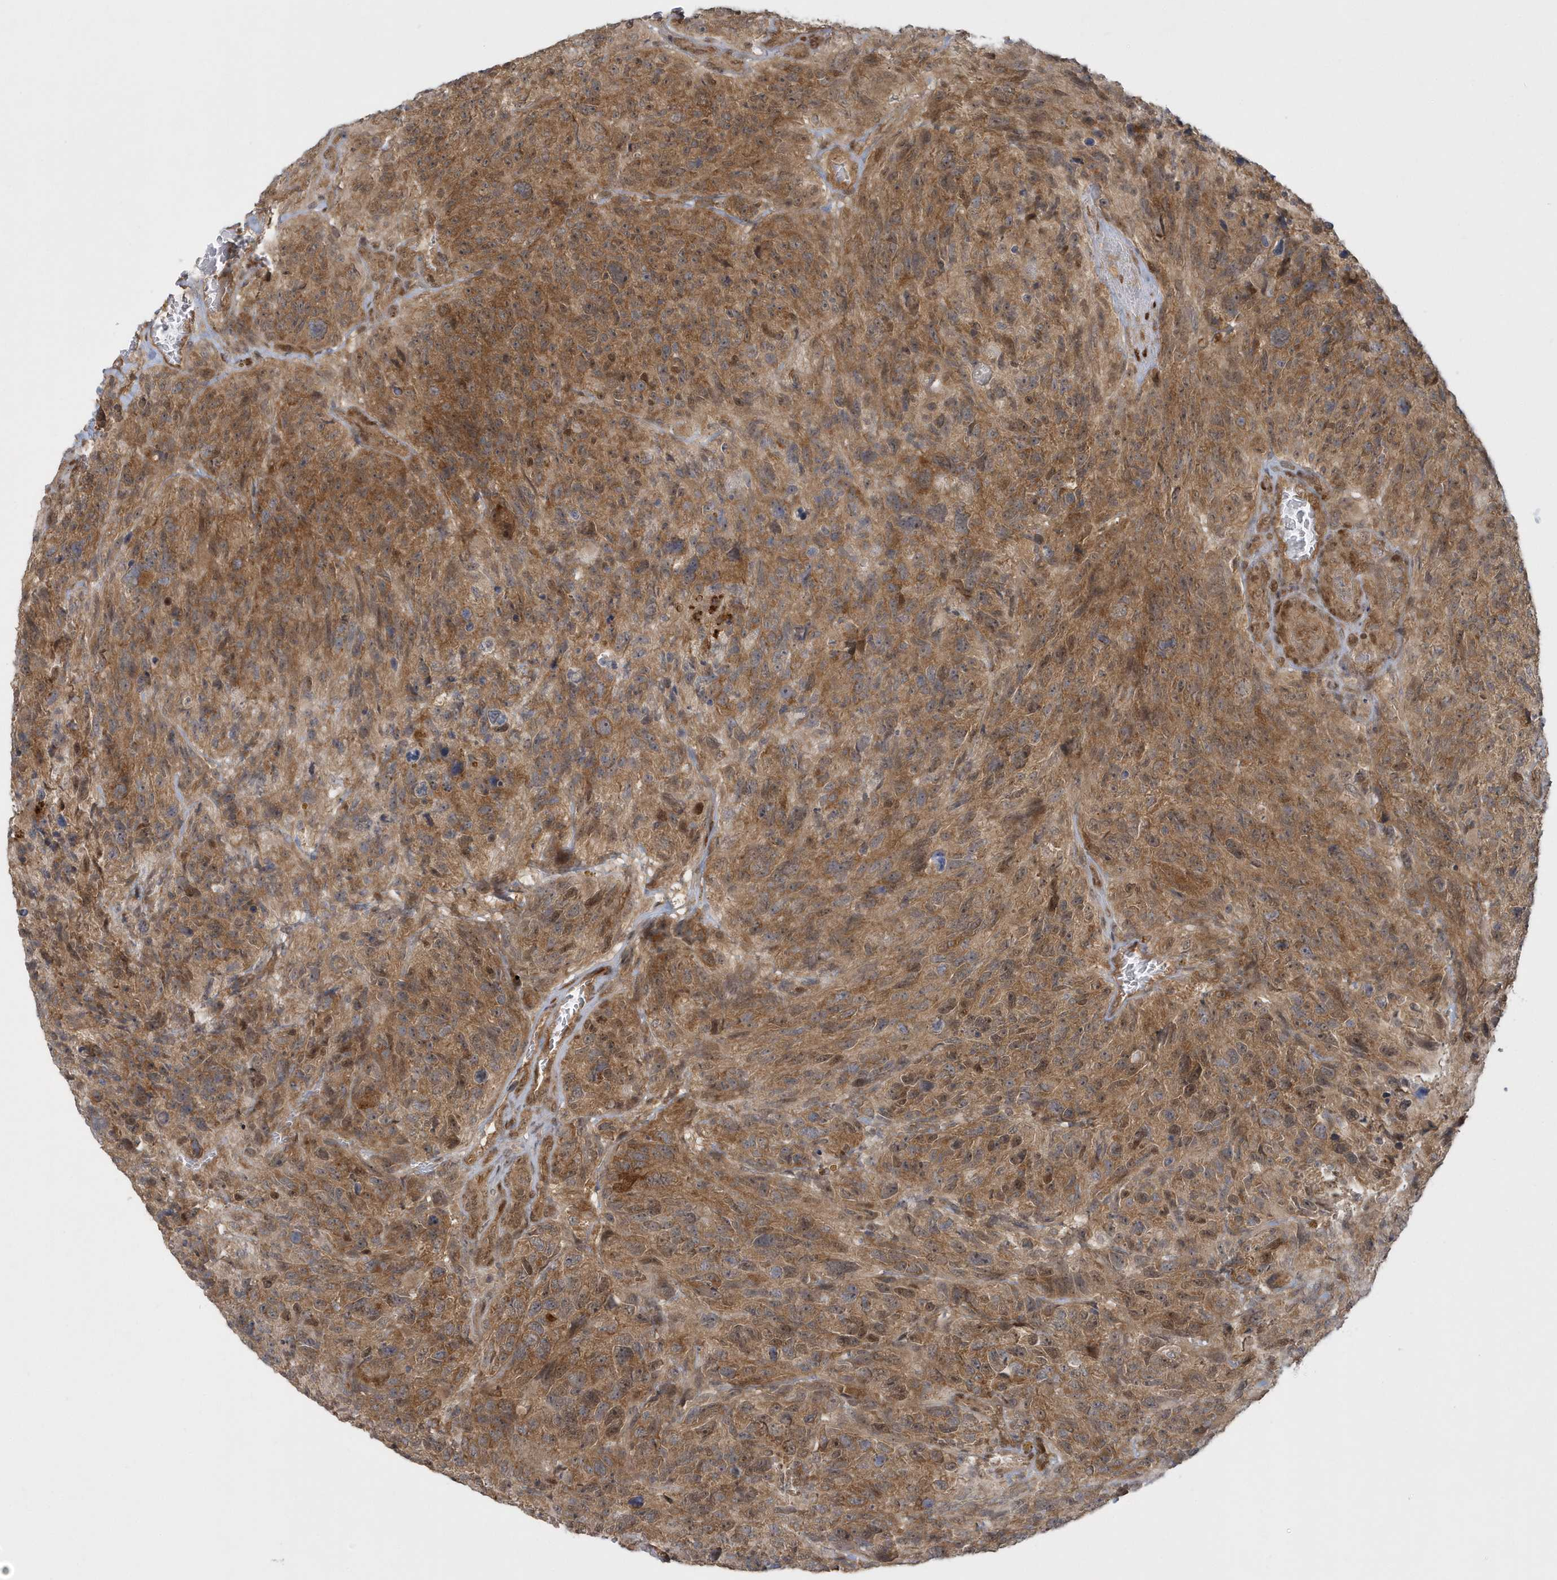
{"staining": {"intensity": "moderate", "quantity": ">75%", "location": "cytoplasmic/membranous"}, "tissue": "glioma", "cell_type": "Tumor cells", "image_type": "cancer", "snomed": [{"axis": "morphology", "description": "Glioma, malignant, High grade"}, {"axis": "topography", "description": "Brain"}], "caption": "The immunohistochemical stain shows moderate cytoplasmic/membranous positivity in tumor cells of malignant glioma (high-grade) tissue.", "gene": "ATG4A", "patient": {"sex": "male", "age": 69}}